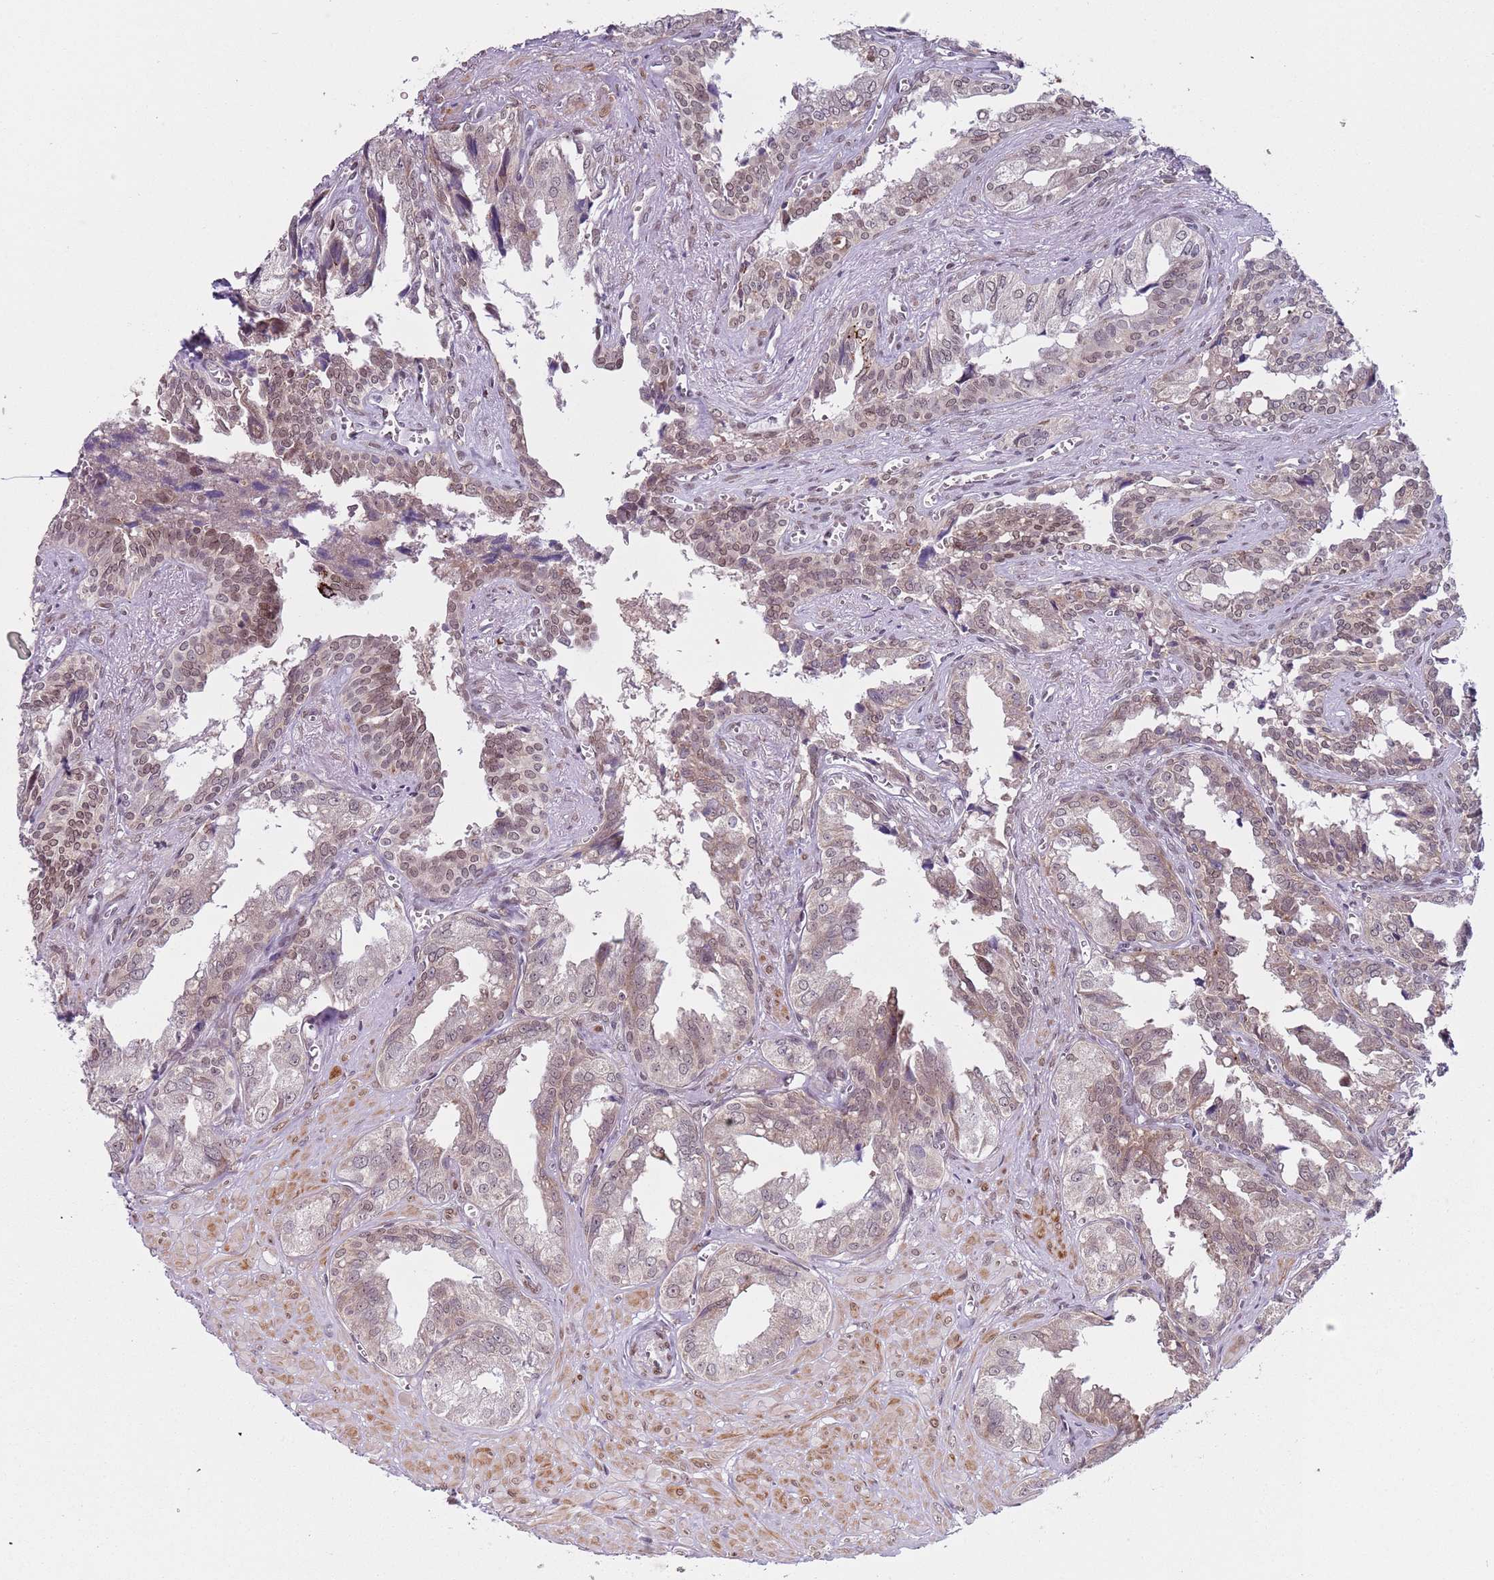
{"staining": {"intensity": "moderate", "quantity": "25%-75%", "location": "nuclear"}, "tissue": "seminal vesicle", "cell_type": "Glandular cells", "image_type": "normal", "snomed": [{"axis": "morphology", "description": "Normal tissue, NOS"}, {"axis": "topography", "description": "Seminal veicle"}], "caption": "Brown immunohistochemical staining in unremarkable human seminal vesicle demonstrates moderate nuclear positivity in approximately 25%-75% of glandular cells. (DAB (3,3'-diaminobenzidine) IHC, brown staining for protein, blue staining for nuclei).", "gene": "SLC25A32", "patient": {"sex": "male", "age": 67}}